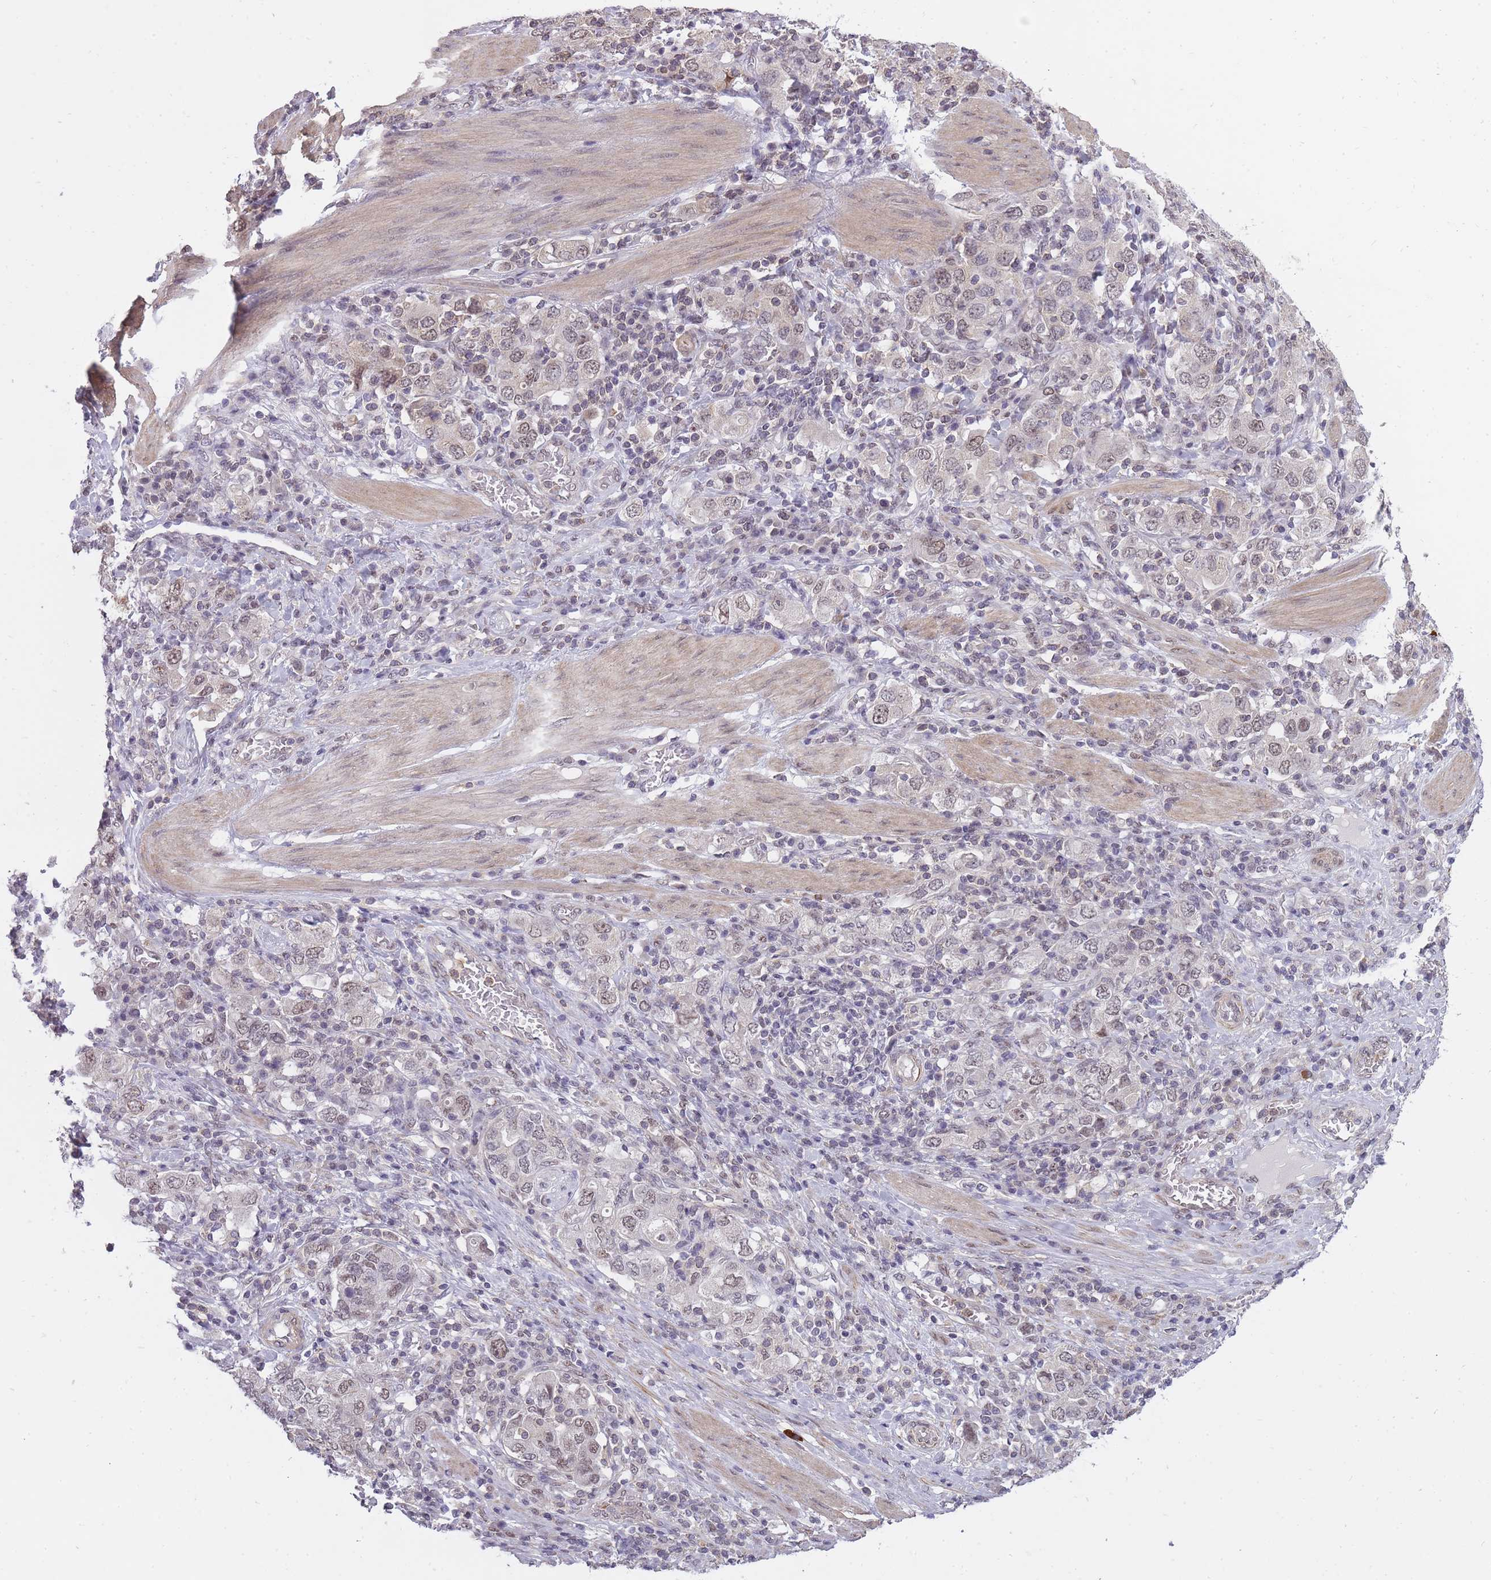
{"staining": {"intensity": "weak", "quantity": "25%-75%", "location": "nuclear"}, "tissue": "stomach cancer", "cell_type": "Tumor cells", "image_type": "cancer", "snomed": [{"axis": "morphology", "description": "Adenocarcinoma, NOS"}, {"axis": "topography", "description": "Stomach, upper"}, {"axis": "topography", "description": "Stomach"}], "caption": "Immunohistochemical staining of human adenocarcinoma (stomach) displays low levels of weak nuclear protein expression in about 25%-75% of tumor cells.", "gene": "TIGD1", "patient": {"sex": "male", "age": 62}}